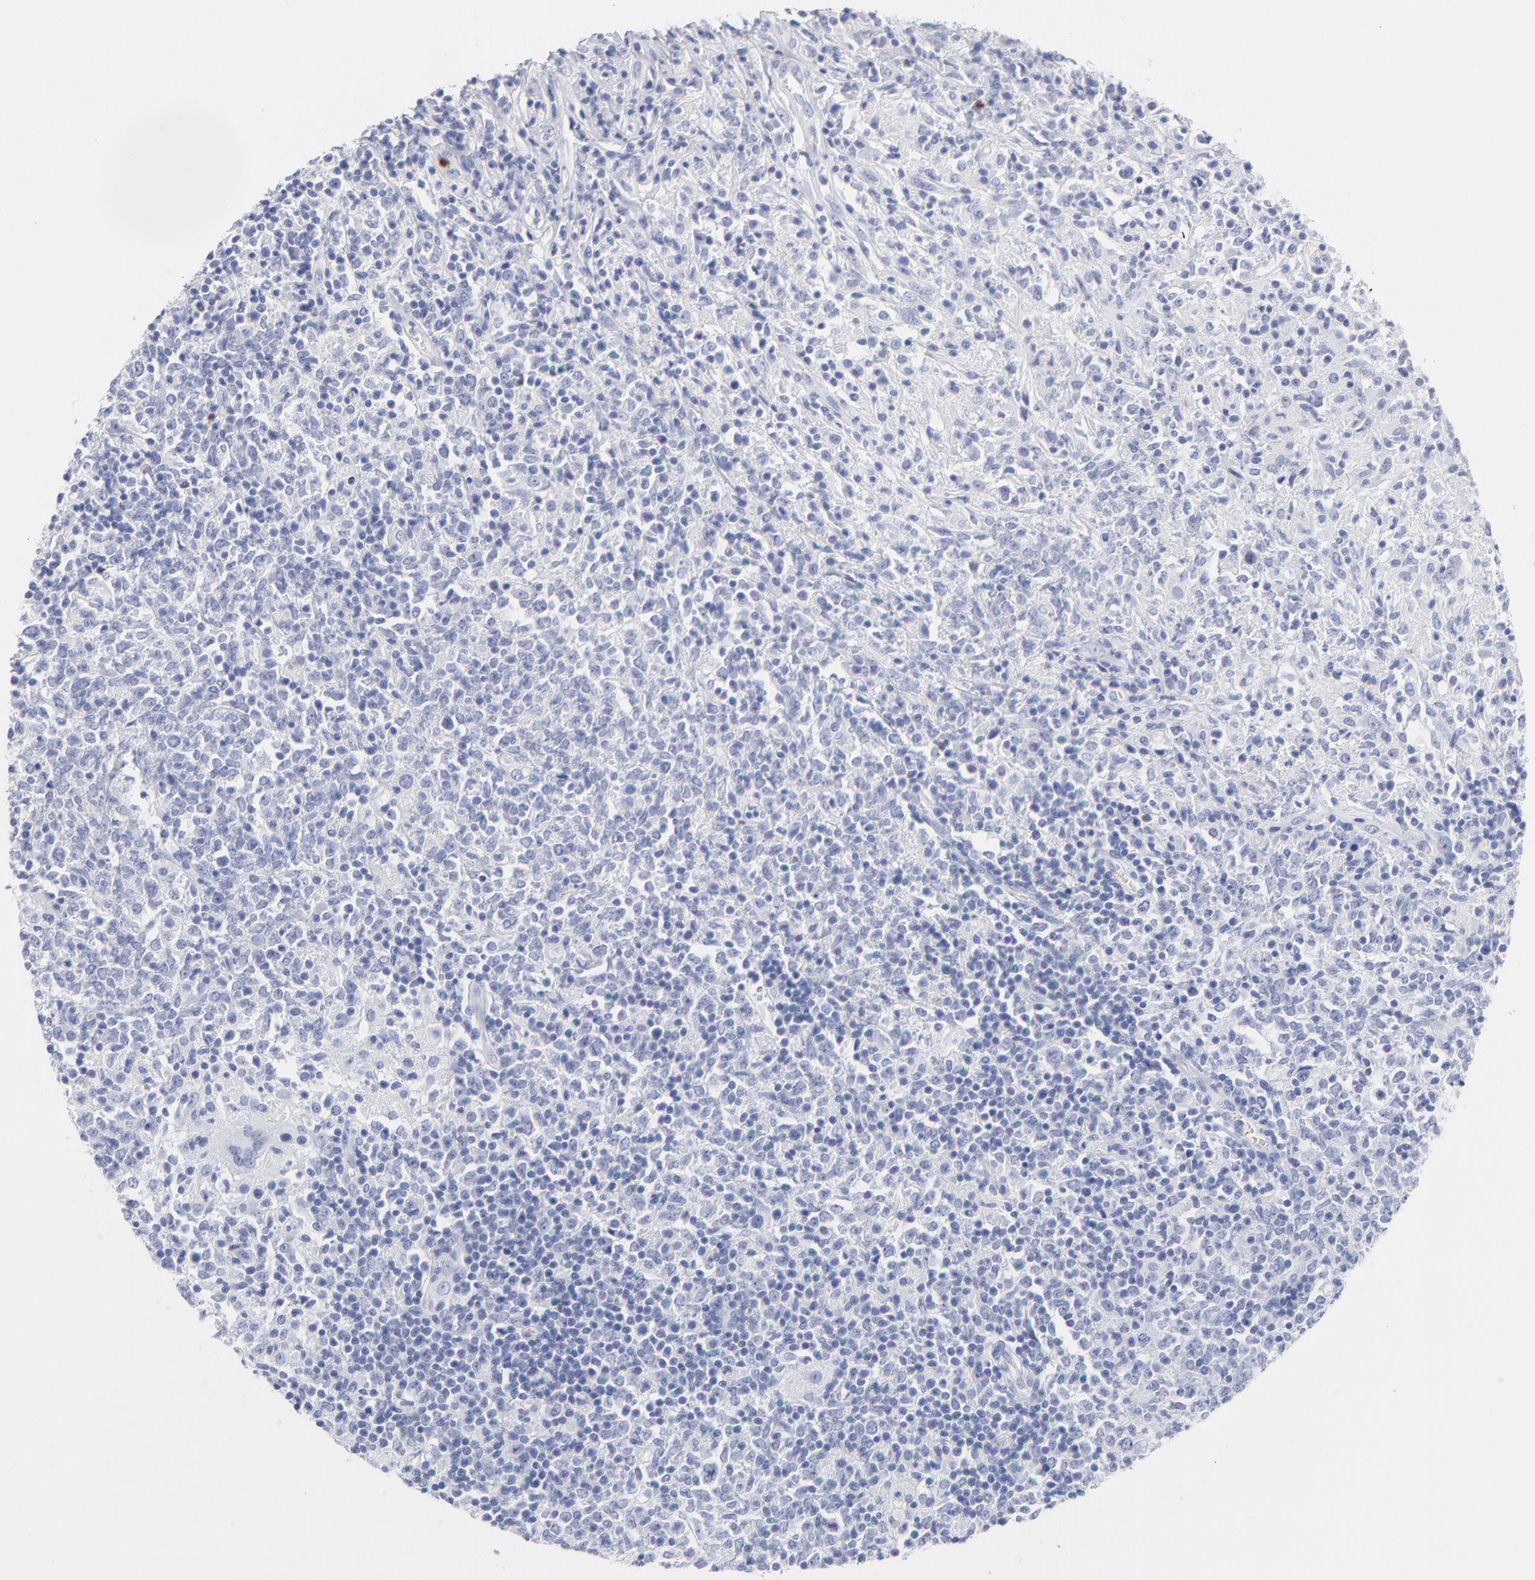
{"staining": {"intensity": "negative", "quantity": "none", "location": "none"}, "tissue": "lymphoma", "cell_type": "Tumor cells", "image_type": "cancer", "snomed": [{"axis": "morphology", "description": "Malignant lymphoma, non-Hodgkin's type, High grade"}, {"axis": "topography", "description": "Lymph node"}], "caption": "Immunohistochemical staining of human lymphoma displays no significant positivity in tumor cells. (Stains: DAB immunohistochemistry (IHC) with hematoxylin counter stain, Microscopy: brightfield microscopy at high magnification).", "gene": "ARG1", "patient": {"sex": "female", "age": 84}}